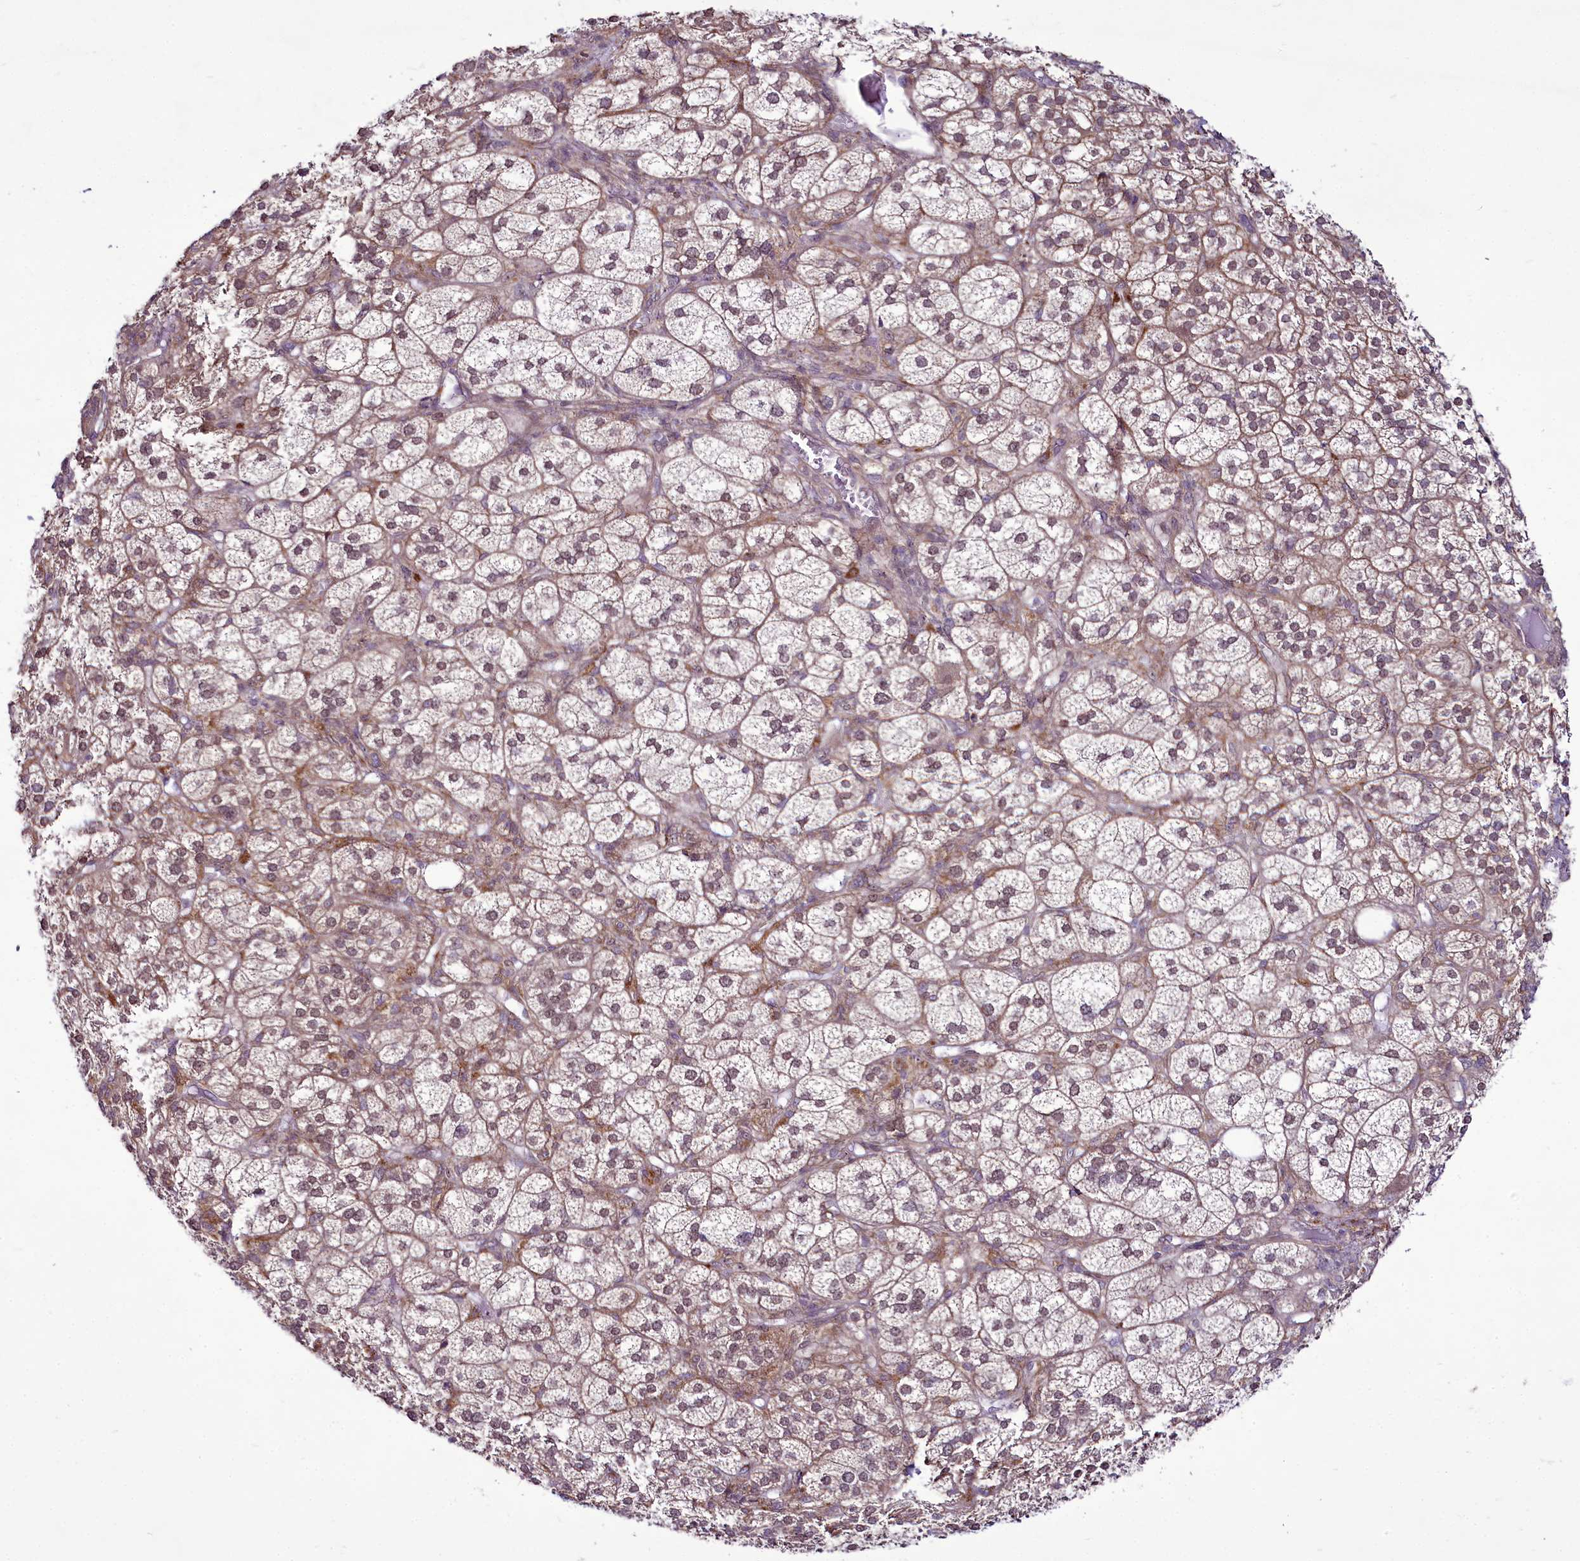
{"staining": {"intensity": "moderate", "quantity": ">75%", "location": "cytoplasmic/membranous,nuclear"}, "tissue": "adrenal gland", "cell_type": "Glandular cells", "image_type": "normal", "snomed": [{"axis": "morphology", "description": "Normal tissue, NOS"}, {"axis": "topography", "description": "Adrenal gland"}], "caption": "Normal adrenal gland was stained to show a protein in brown. There is medium levels of moderate cytoplasmic/membranous,nuclear staining in about >75% of glandular cells. The staining was performed using DAB (3,3'-diaminobenzidine) to visualize the protein expression in brown, while the nuclei were stained in blue with hematoxylin (Magnification: 20x).", "gene": "RSBN1", "patient": {"sex": "female", "age": 61}}